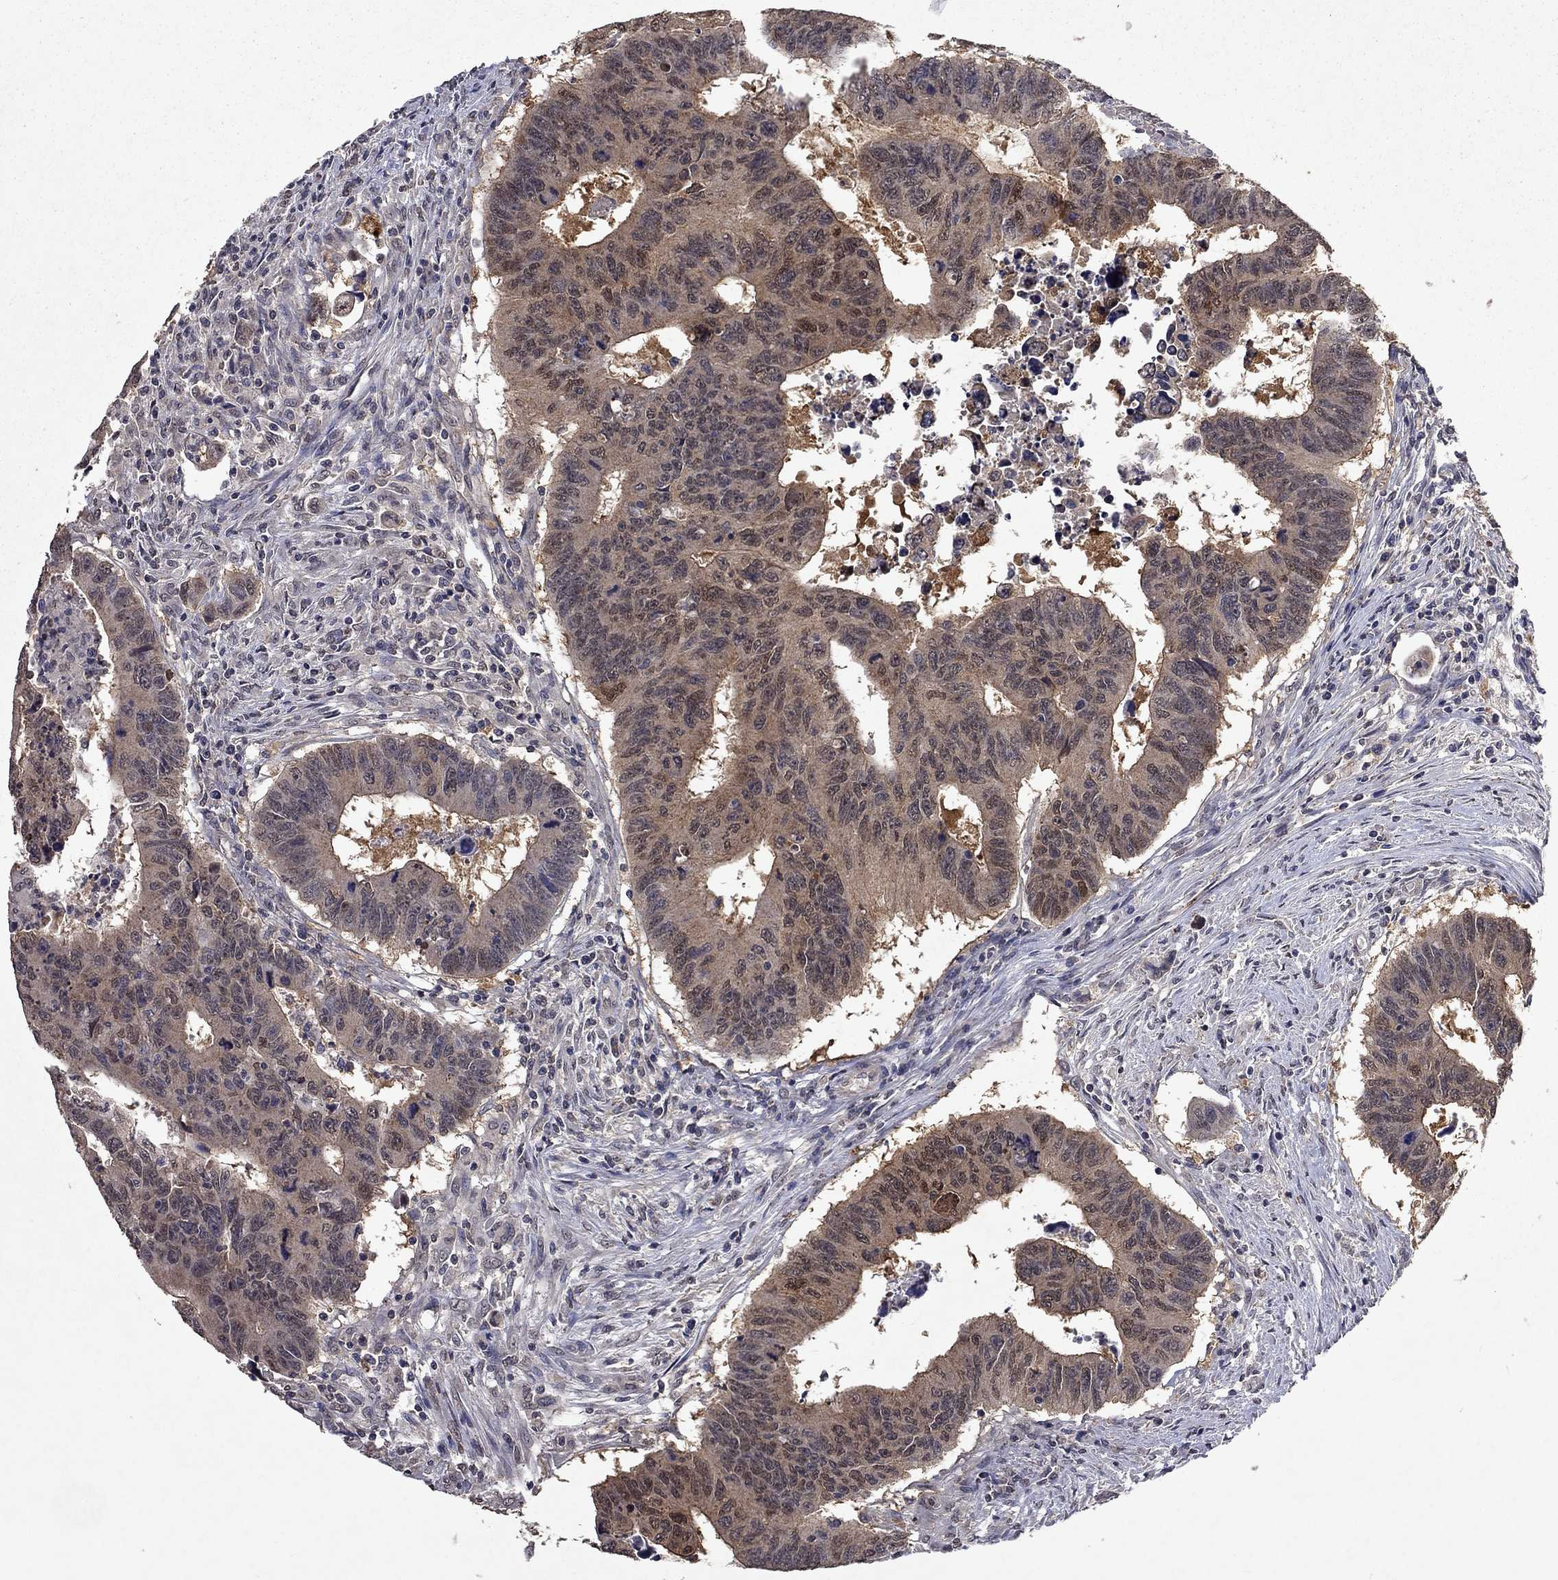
{"staining": {"intensity": "moderate", "quantity": "25%-75%", "location": "cytoplasmic/membranous,nuclear"}, "tissue": "colorectal cancer", "cell_type": "Tumor cells", "image_type": "cancer", "snomed": [{"axis": "morphology", "description": "Adenocarcinoma, NOS"}, {"axis": "topography", "description": "Rectum"}], "caption": "This image shows adenocarcinoma (colorectal) stained with IHC to label a protein in brown. The cytoplasmic/membranous and nuclear of tumor cells show moderate positivity for the protein. Nuclei are counter-stained blue.", "gene": "TTC38", "patient": {"sex": "female", "age": 85}}